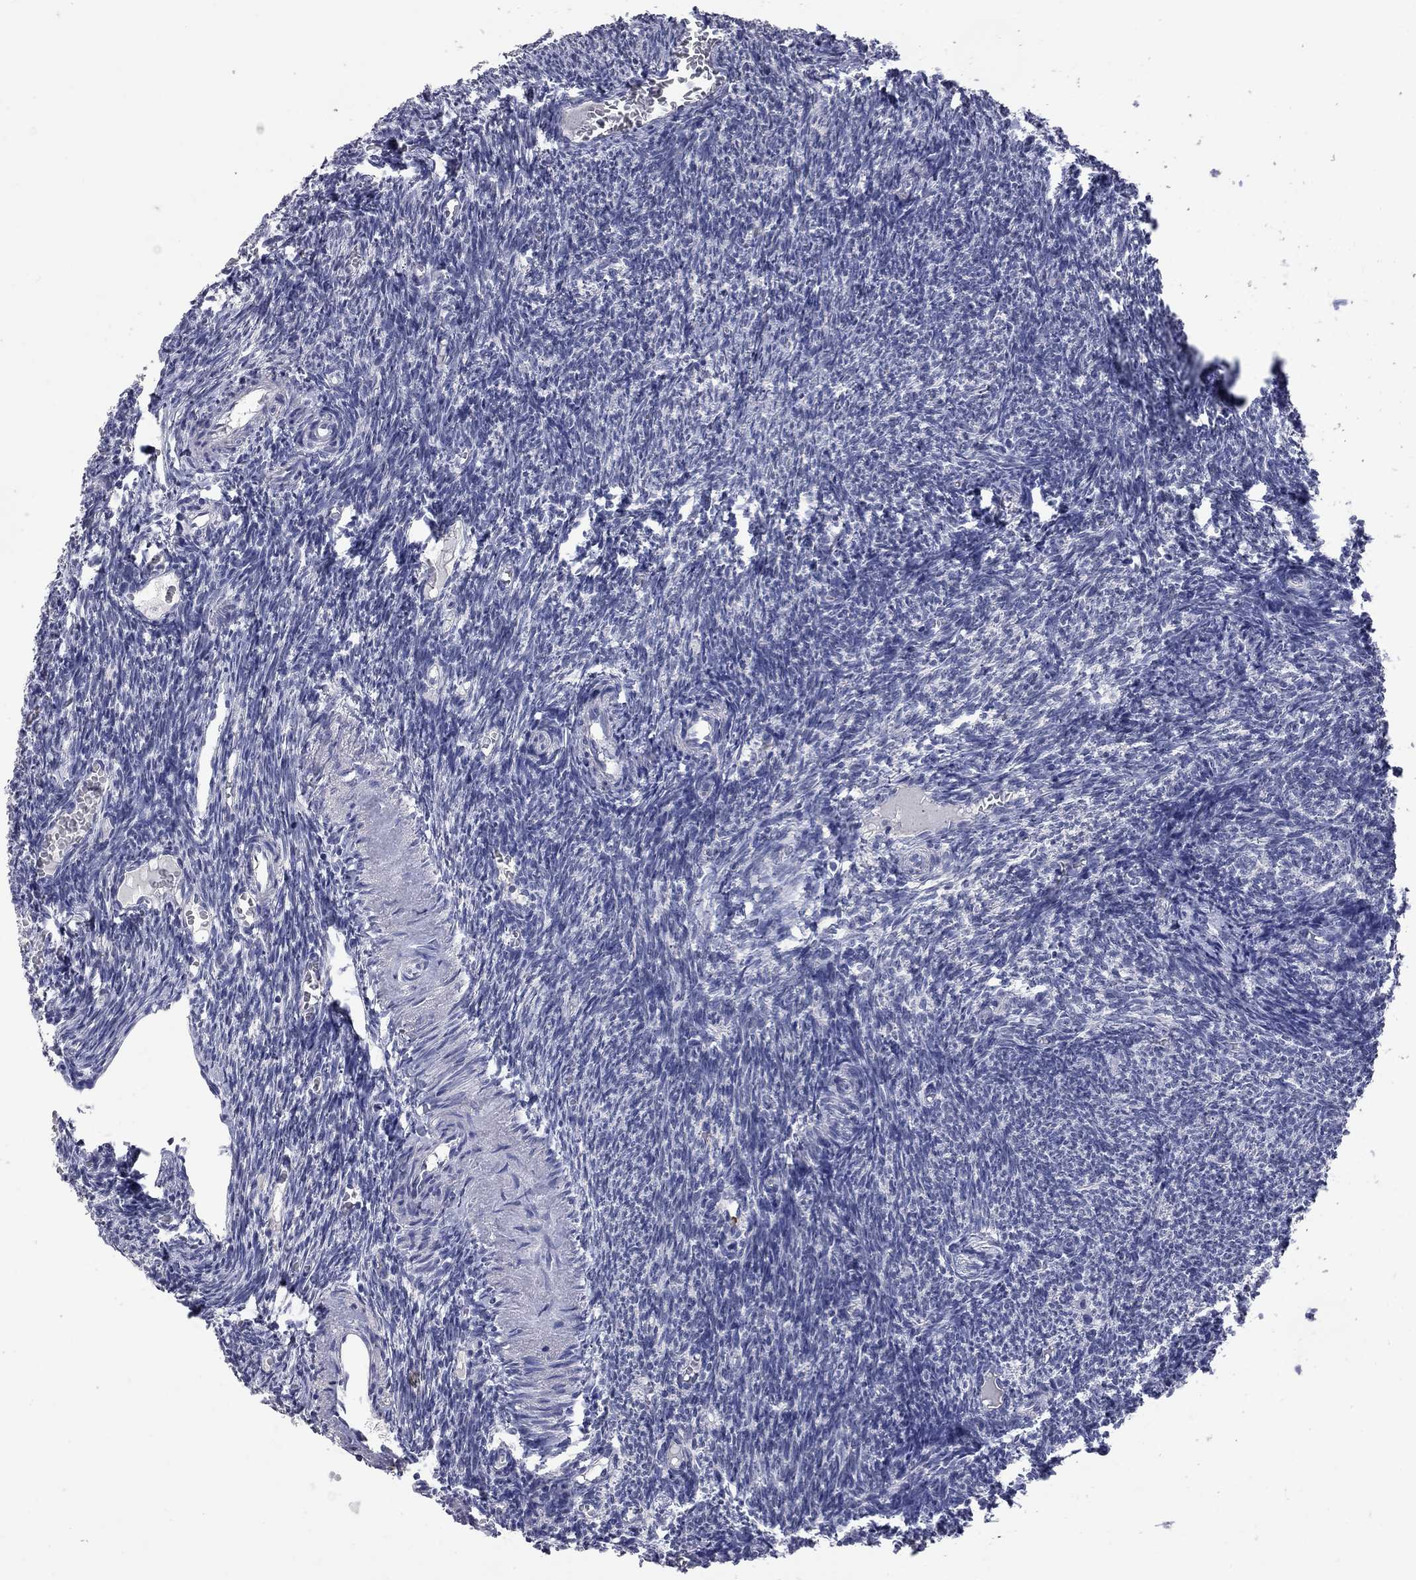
{"staining": {"intensity": "negative", "quantity": "none", "location": "none"}, "tissue": "ovary", "cell_type": "Follicle cells", "image_type": "normal", "snomed": [{"axis": "morphology", "description": "Normal tissue, NOS"}, {"axis": "topography", "description": "Ovary"}], "caption": "Human ovary stained for a protein using immunohistochemistry reveals no staining in follicle cells.", "gene": "NOS2", "patient": {"sex": "female", "age": 39}}